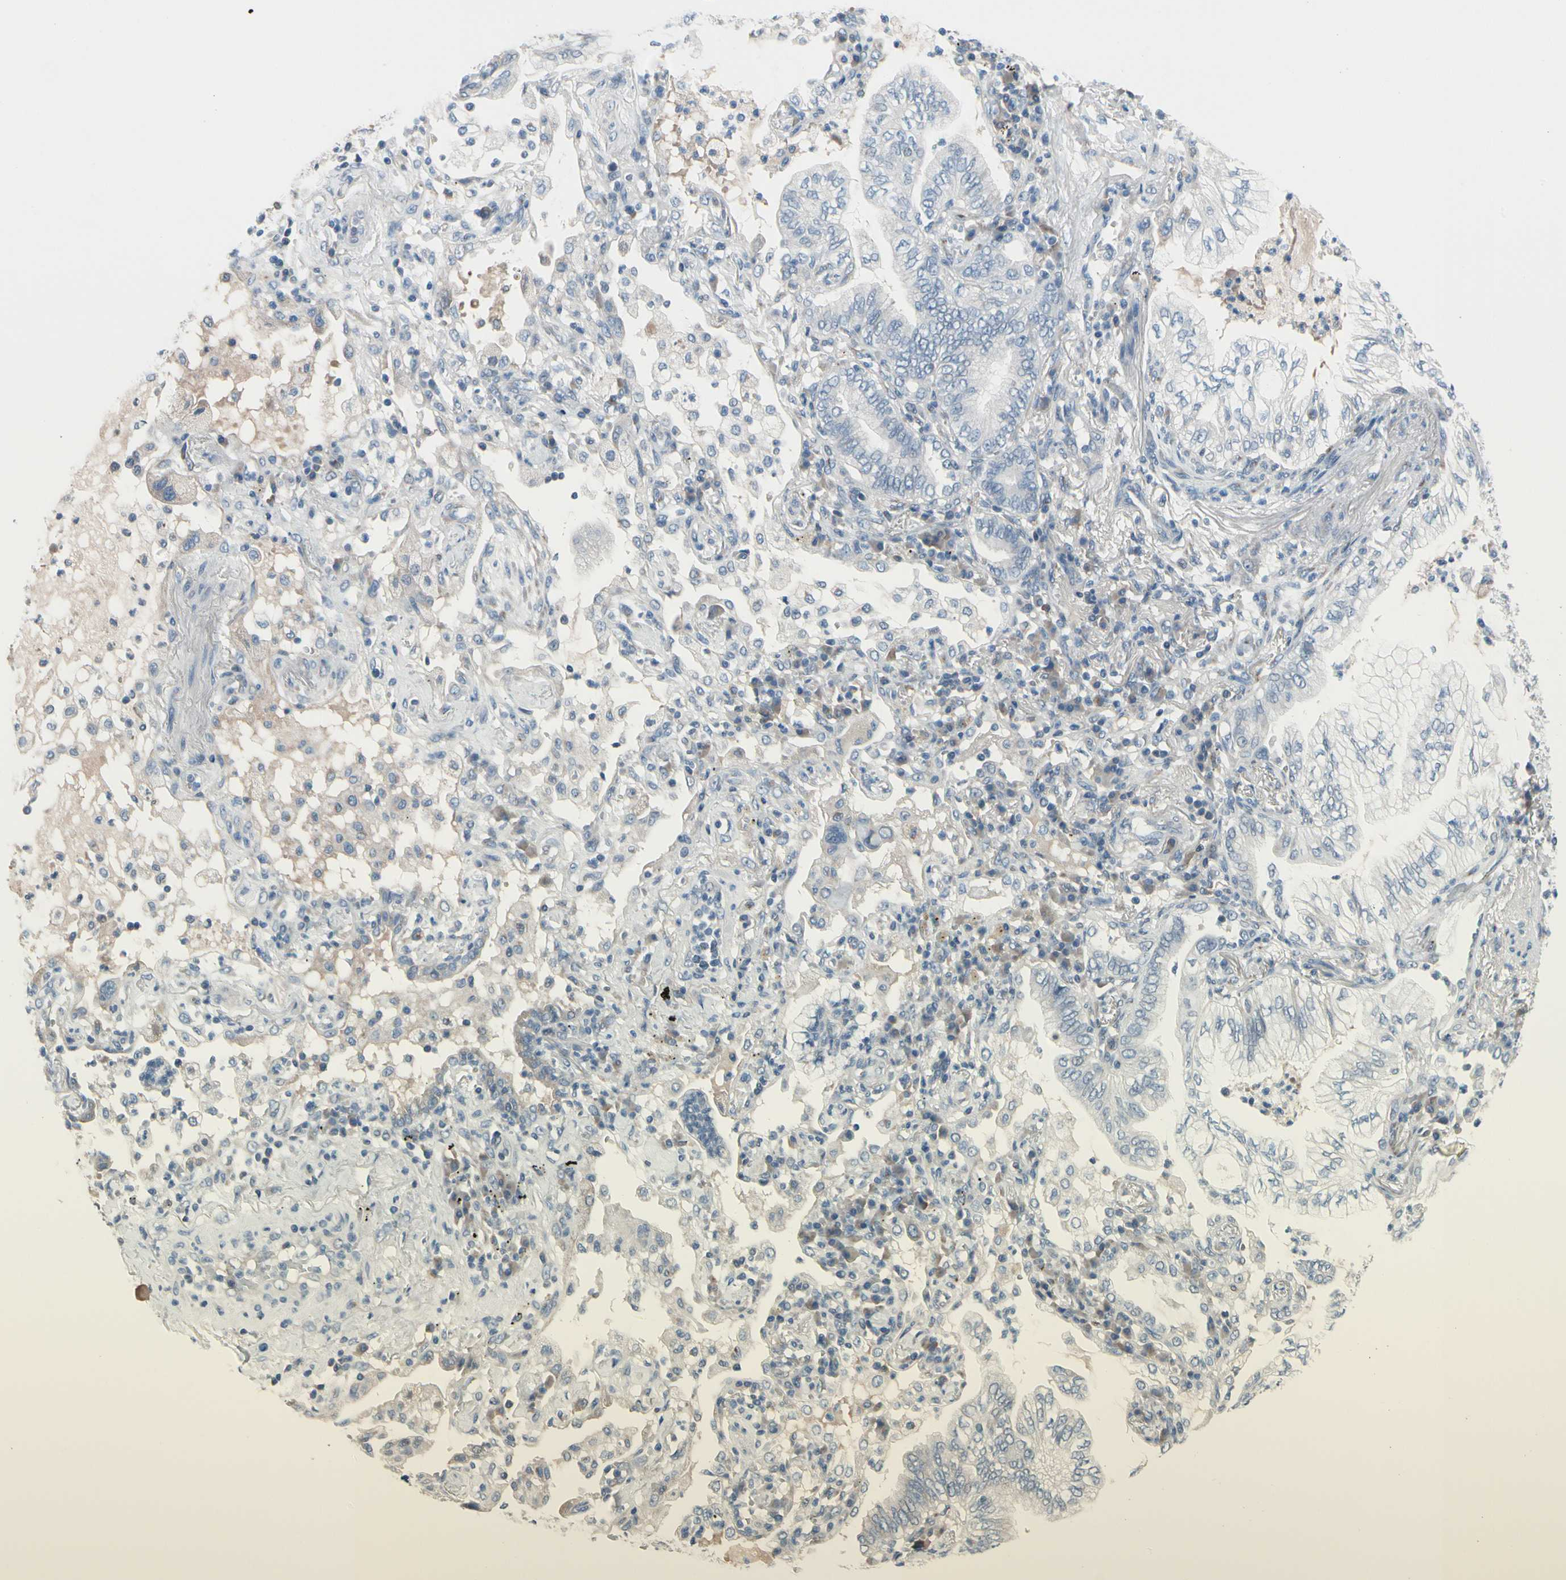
{"staining": {"intensity": "negative", "quantity": "none", "location": "none"}, "tissue": "lung cancer", "cell_type": "Tumor cells", "image_type": "cancer", "snomed": [{"axis": "morphology", "description": "Normal tissue, NOS"}, {"axis": "morphology", "description": "Adenocarcinoma, NOS"}, {"axis": "topography", "description": "Bronchus"}, {"axis": "topography", "description": "Lung"}], "caption": "High magnification brightfield microscopy of lung cancer (adenocarcinoma) stained with DAB (3,3'-diaminobenzidine) (brown) and counterstained with hematoxylin (blue): tumor cells show no significant positivity.", "gene": "PGR", "patient": {"sex": "female", "age": 70}}